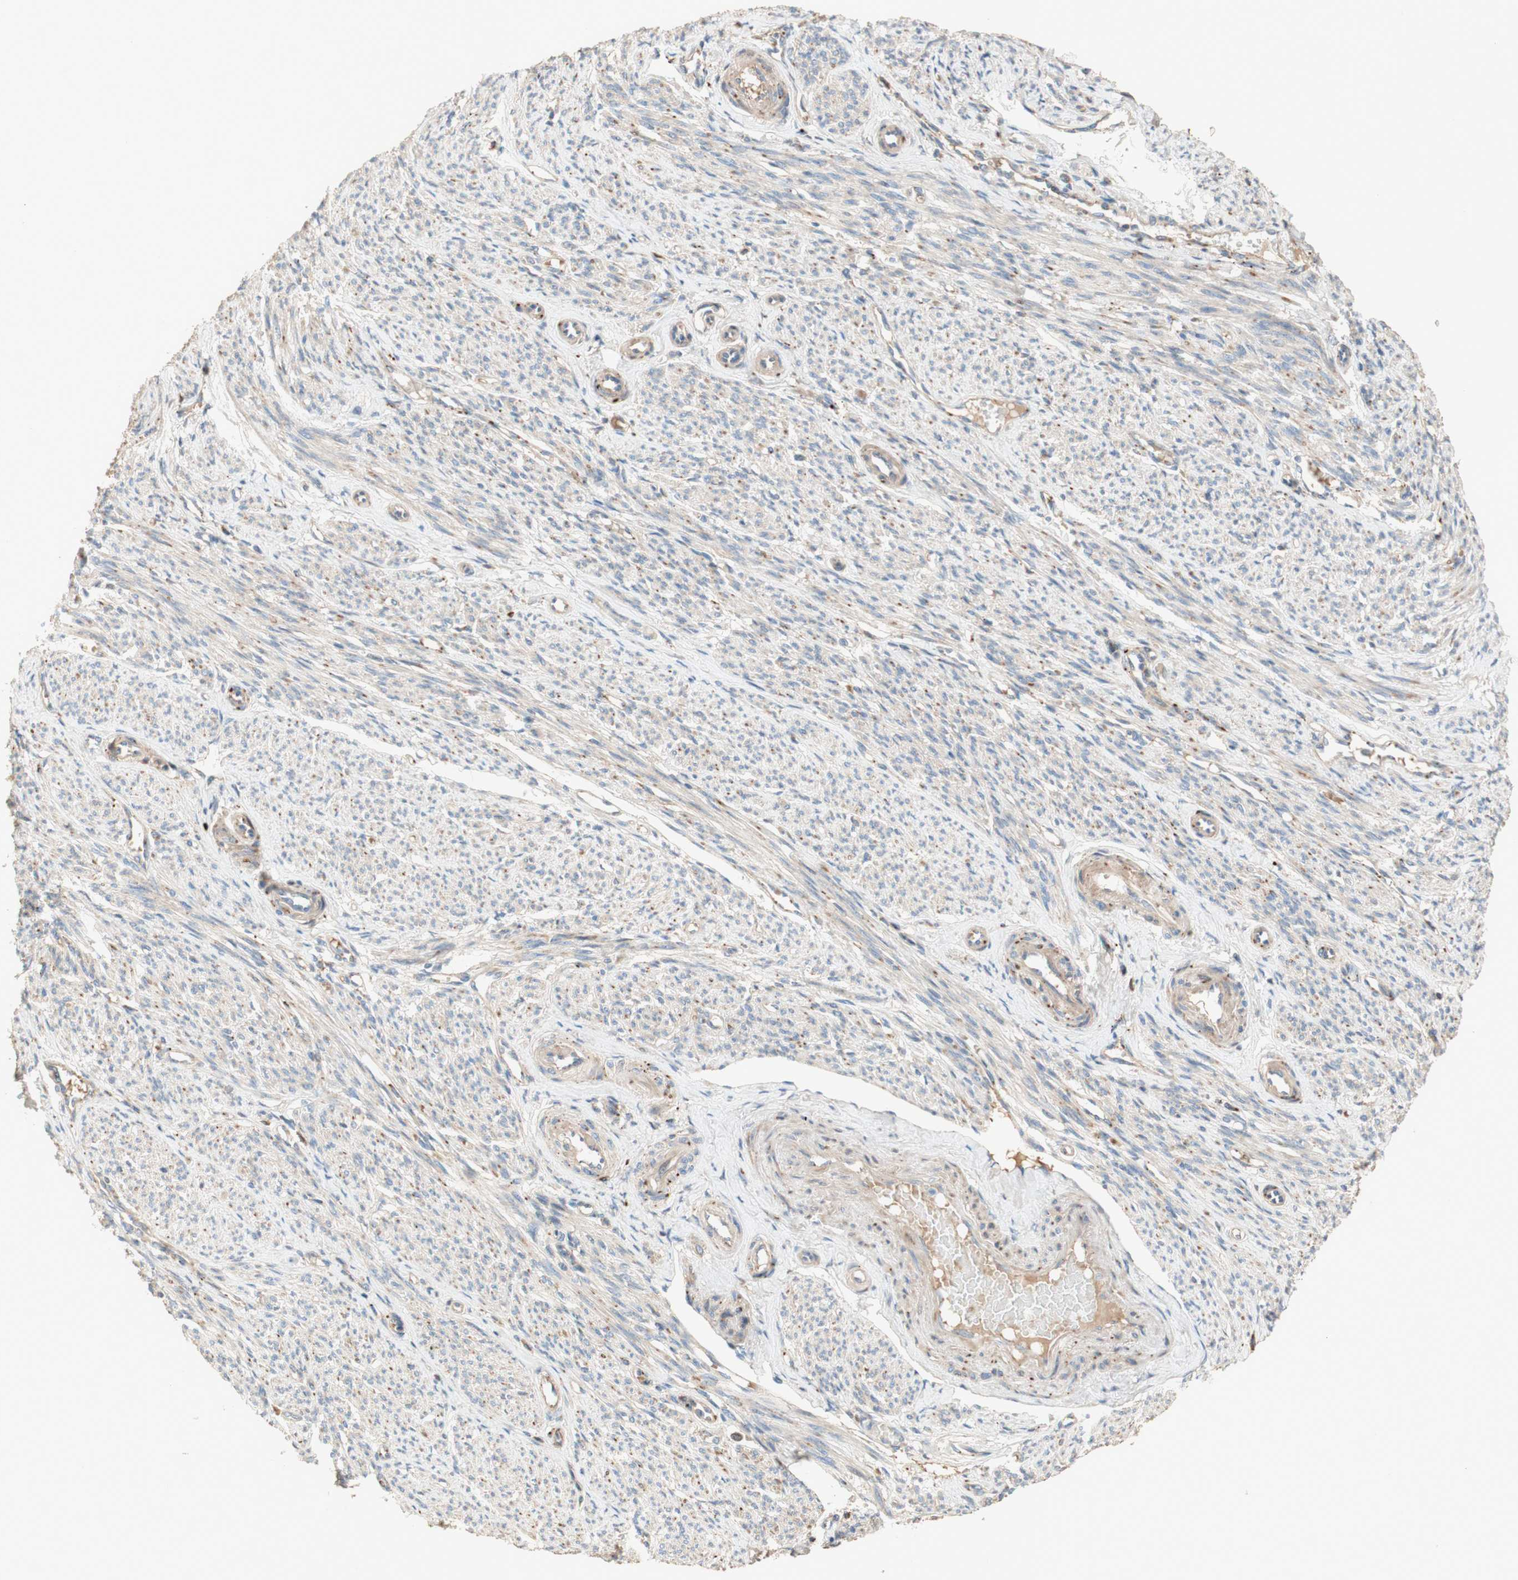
{"staining": {"intensity": "weak", "quantity": ">75%", "location": "cytoplasmic/membranous"}, "tissue": "smooth muscle", "cell_type": "Smooth muscle cells", "image_type": "normal", "snomed": [{"axis": "morphology", "description": "Normal tissue, NOS"}, {"axis": "topography", "description": "Smooth muscle"}], "caption": "Weak cytoplasmic/membranous protein positivity is present in approximately >75% of smooth muscle cells in smooth muscle. The staining is performed using DAB (3,3'-diaminobenzidine) brown chromogen to label protein expression. The nuclei are counter-stained blue using hematoxylin.", "gene": "PTPN21", "patient": {"sex": "female", "age": 65}}